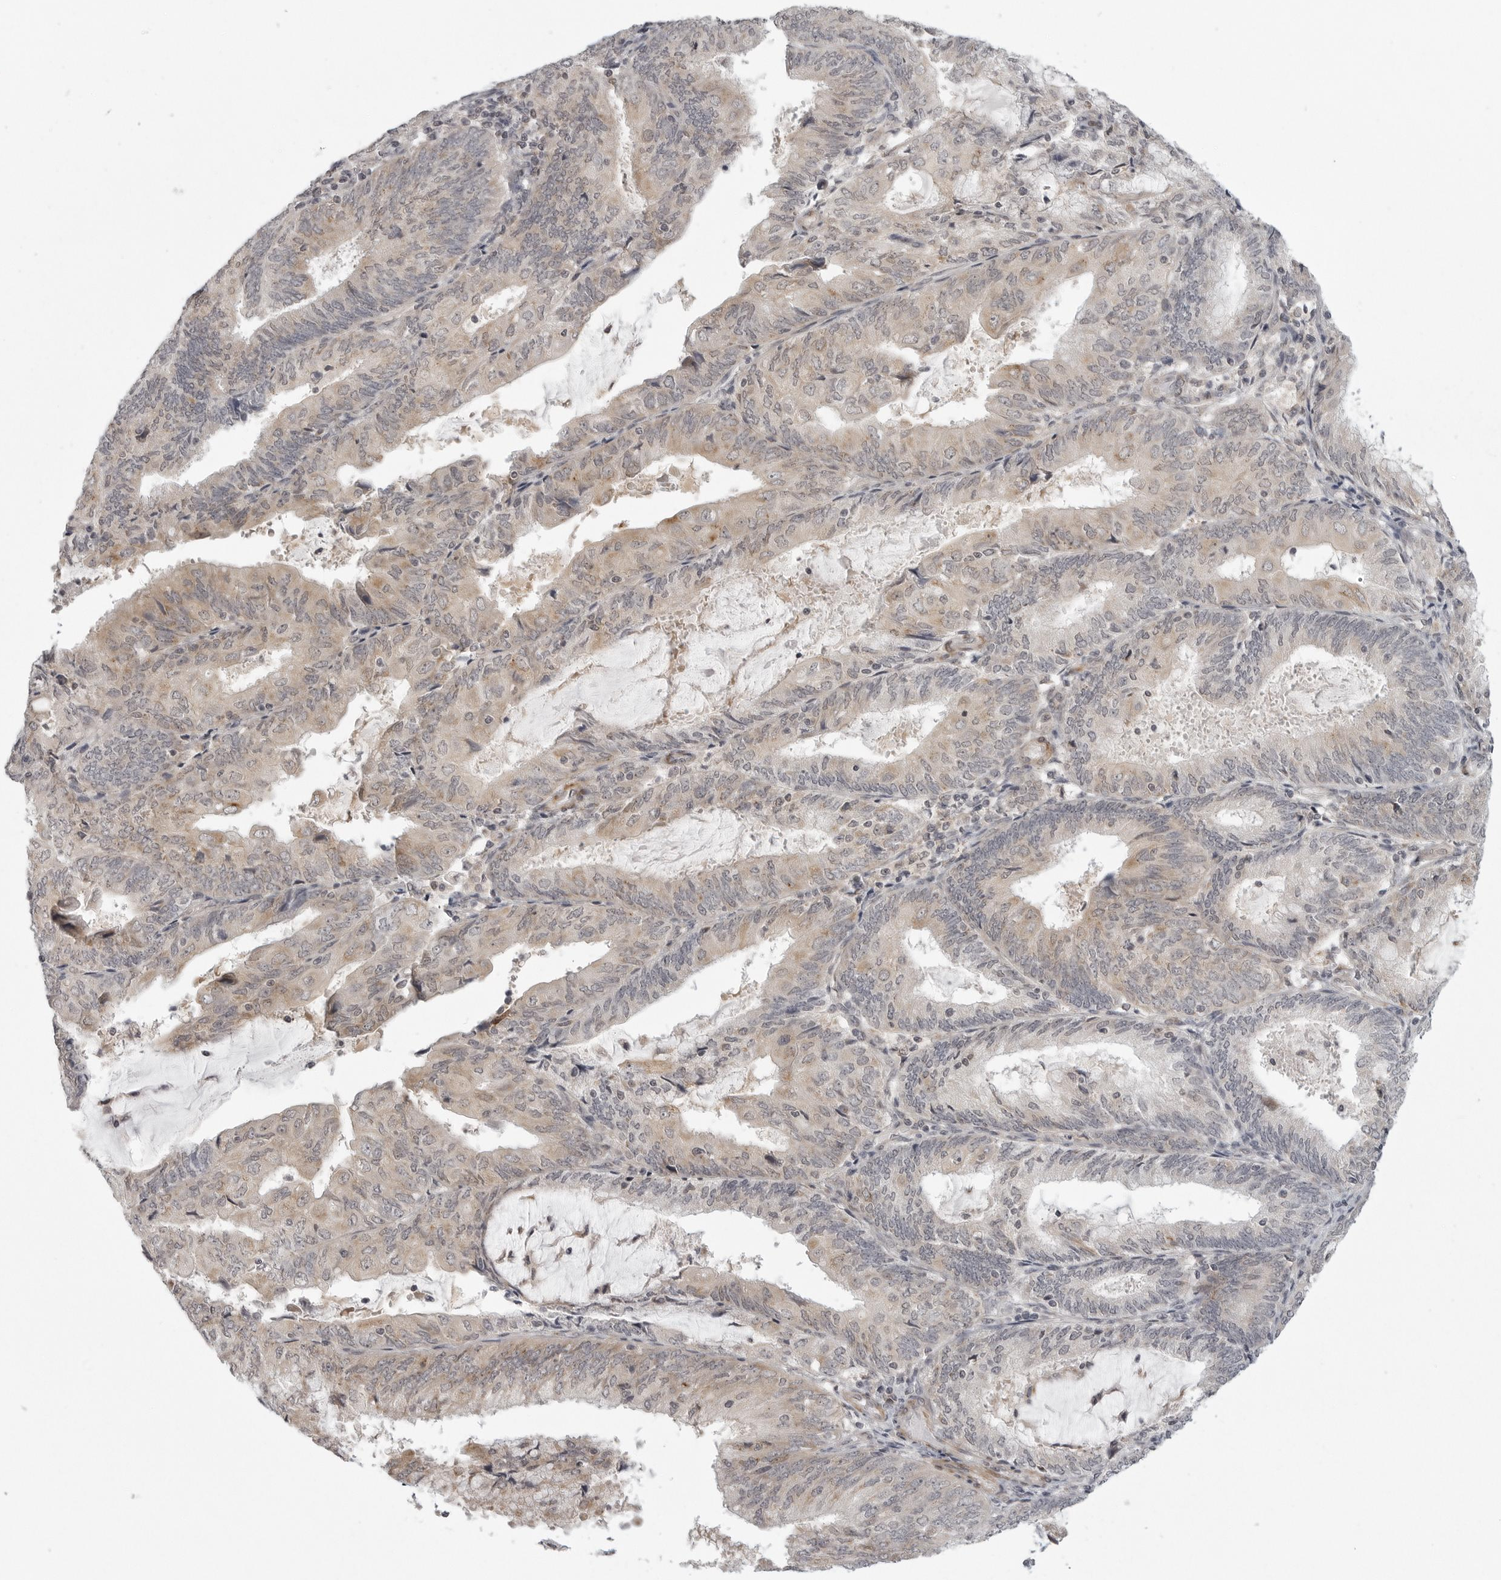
{"staining": {"intensity": "weak", "quantity": "25%-75%", "location": "cytoplasmic/membranous"}, "tissue": "endometrial cancer", "cell_type": "Tumor cells", "image_type": "cancer", "snomed": [{"axis": "morphology", "description": "Adenocarcinoma, NOS"}, {"axis": "topography", "description": "Endometrium"}], "caption": "Protein expression analysis of endometrial adenocarcinoma shows weak cytoplasmic/membranous staining in approximately 25%-75% of tumor cells.", "gene": "TUT4", "patient": {"sex": "female", "age": 81}}